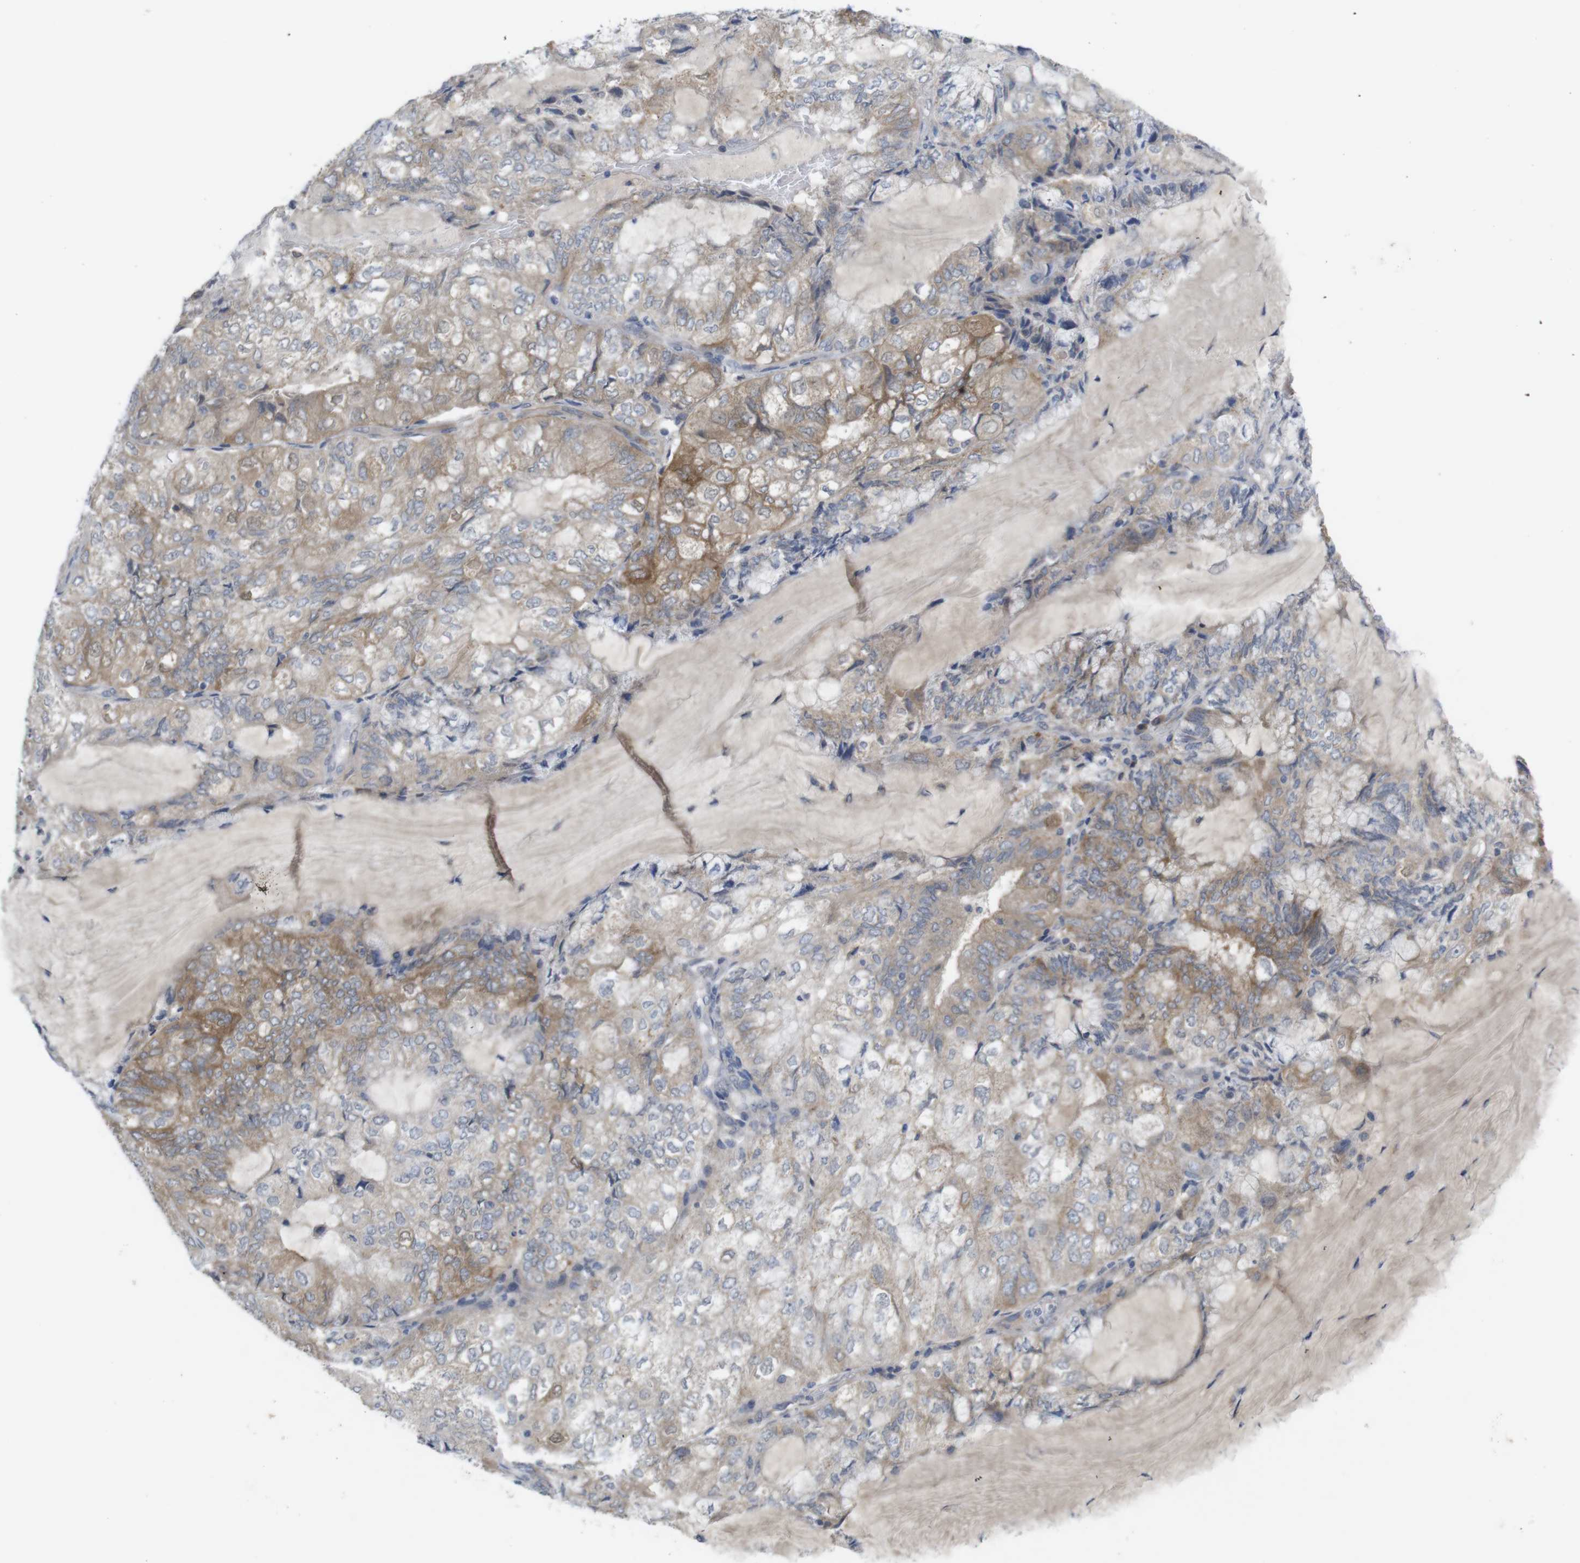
{"staining": {"intensity": "moderate", "quantity": ">75%", "location": "cytoplasmic/membranous"}, "tissue": "endometrial cancer", "cell_type": "Tumor cells", "image_type": "cancer", "snomed": [{"axis": "morphology", "description": "Adenocarcinoma, NOS"}, {"axis": "topography", "description": "Endometrium"}], "caption": "A medium amount of moderate cytoplasmic/membranous expression is present in about >75% of tumor cells in endometrial cancer tissue.", "gene": "BCAR3", "patient": {"sex": "female", "age": 81}}